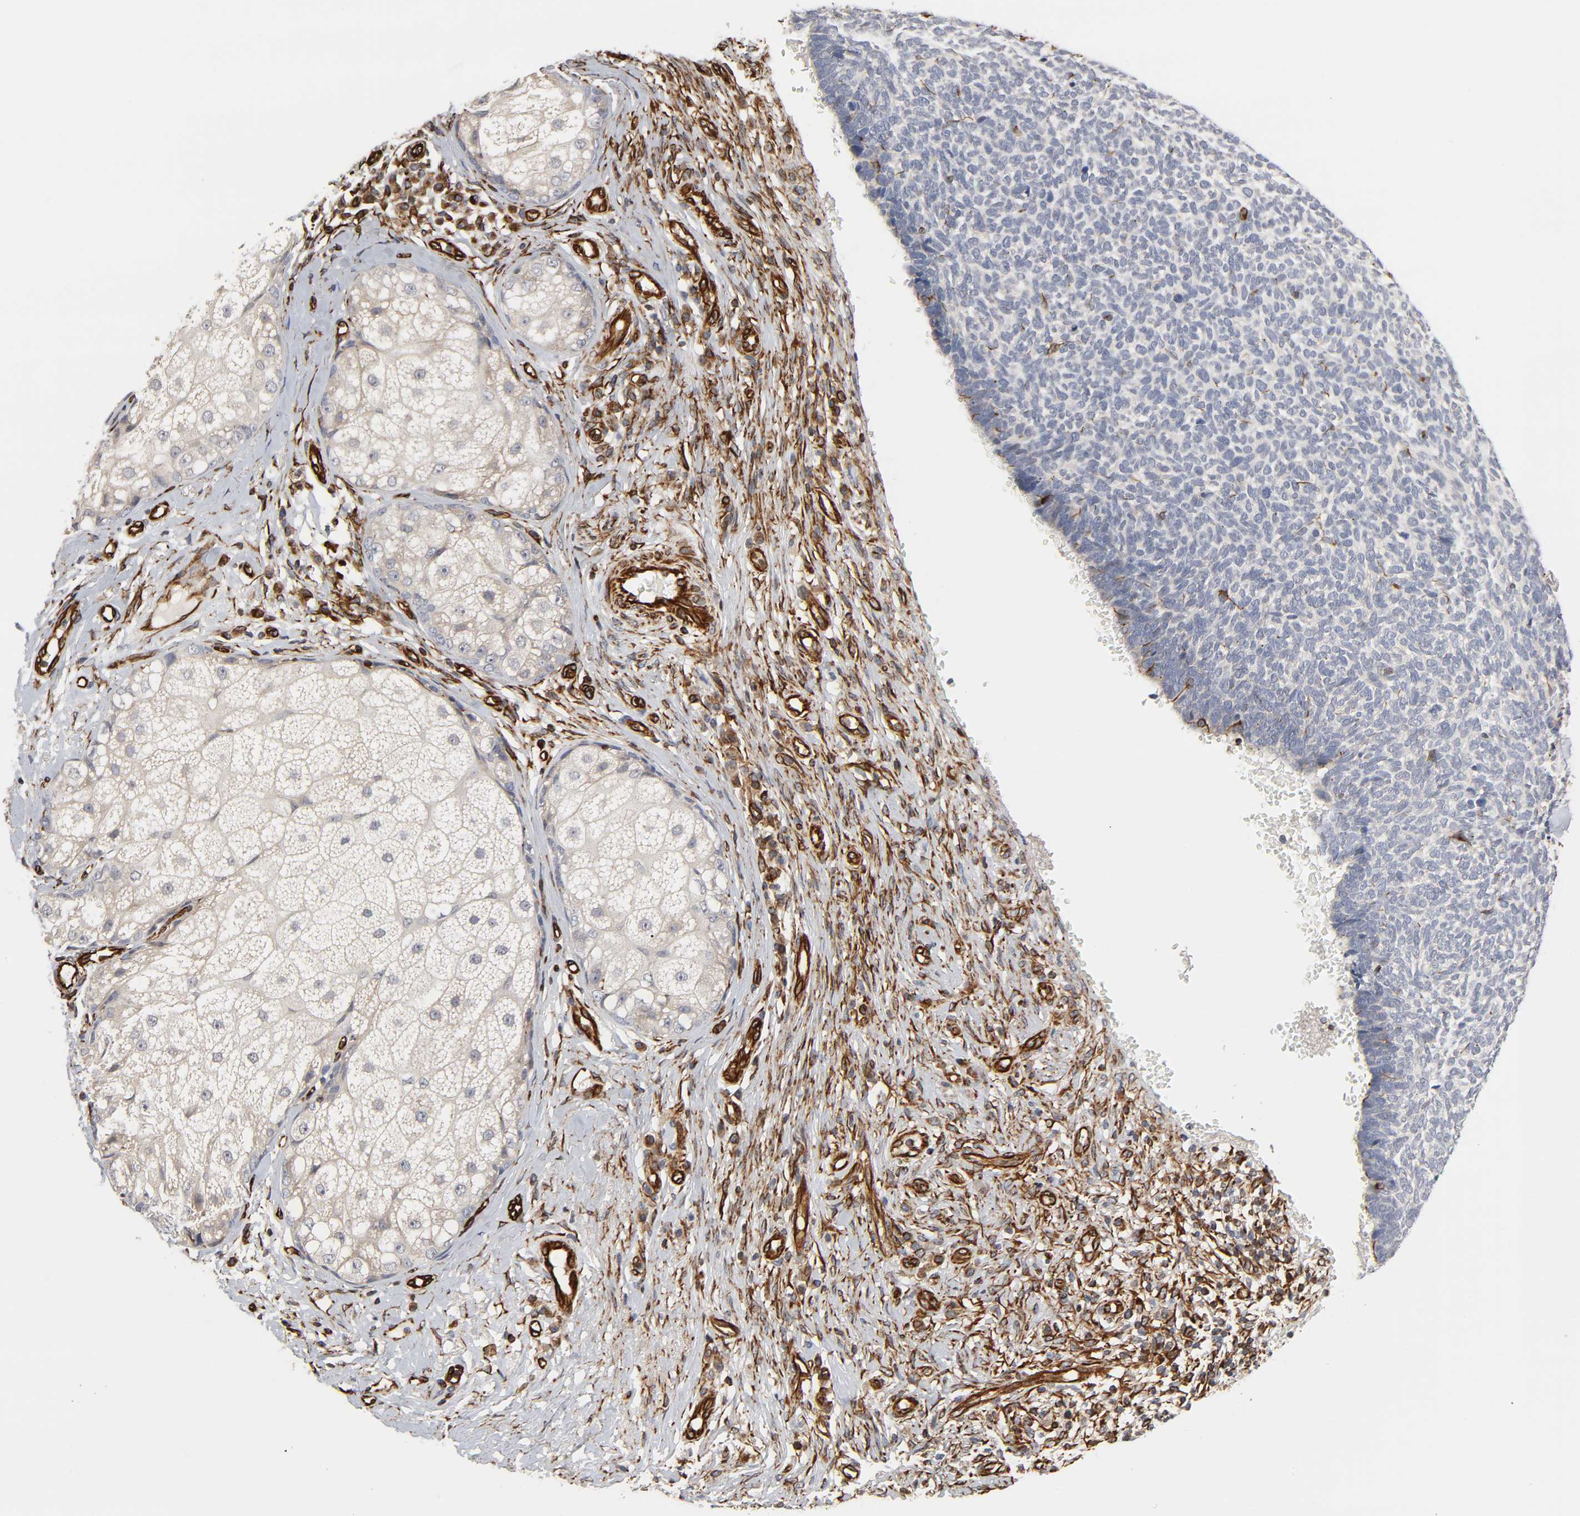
{"staining": {"intensity": "weak", "quantity": "<25%", "location": "cytoplasmic/membranous"}, "tissue": "skin cancer", "cell_type": "Tumor cells", "image_type": "cancer", "snomed": [{"axis": "morphology", "description": "Basal cell carcinoma"}, {"axis": "topography", "description": "Skin"}], "caption": "Human skin cancer (basal cell carcinoma) stained for a protein using immunohistochemistry (IHC) exhibits no staining in tumor cells.", "gene": "FAM118A", "patient": {"sex": "male", "age": 87}}